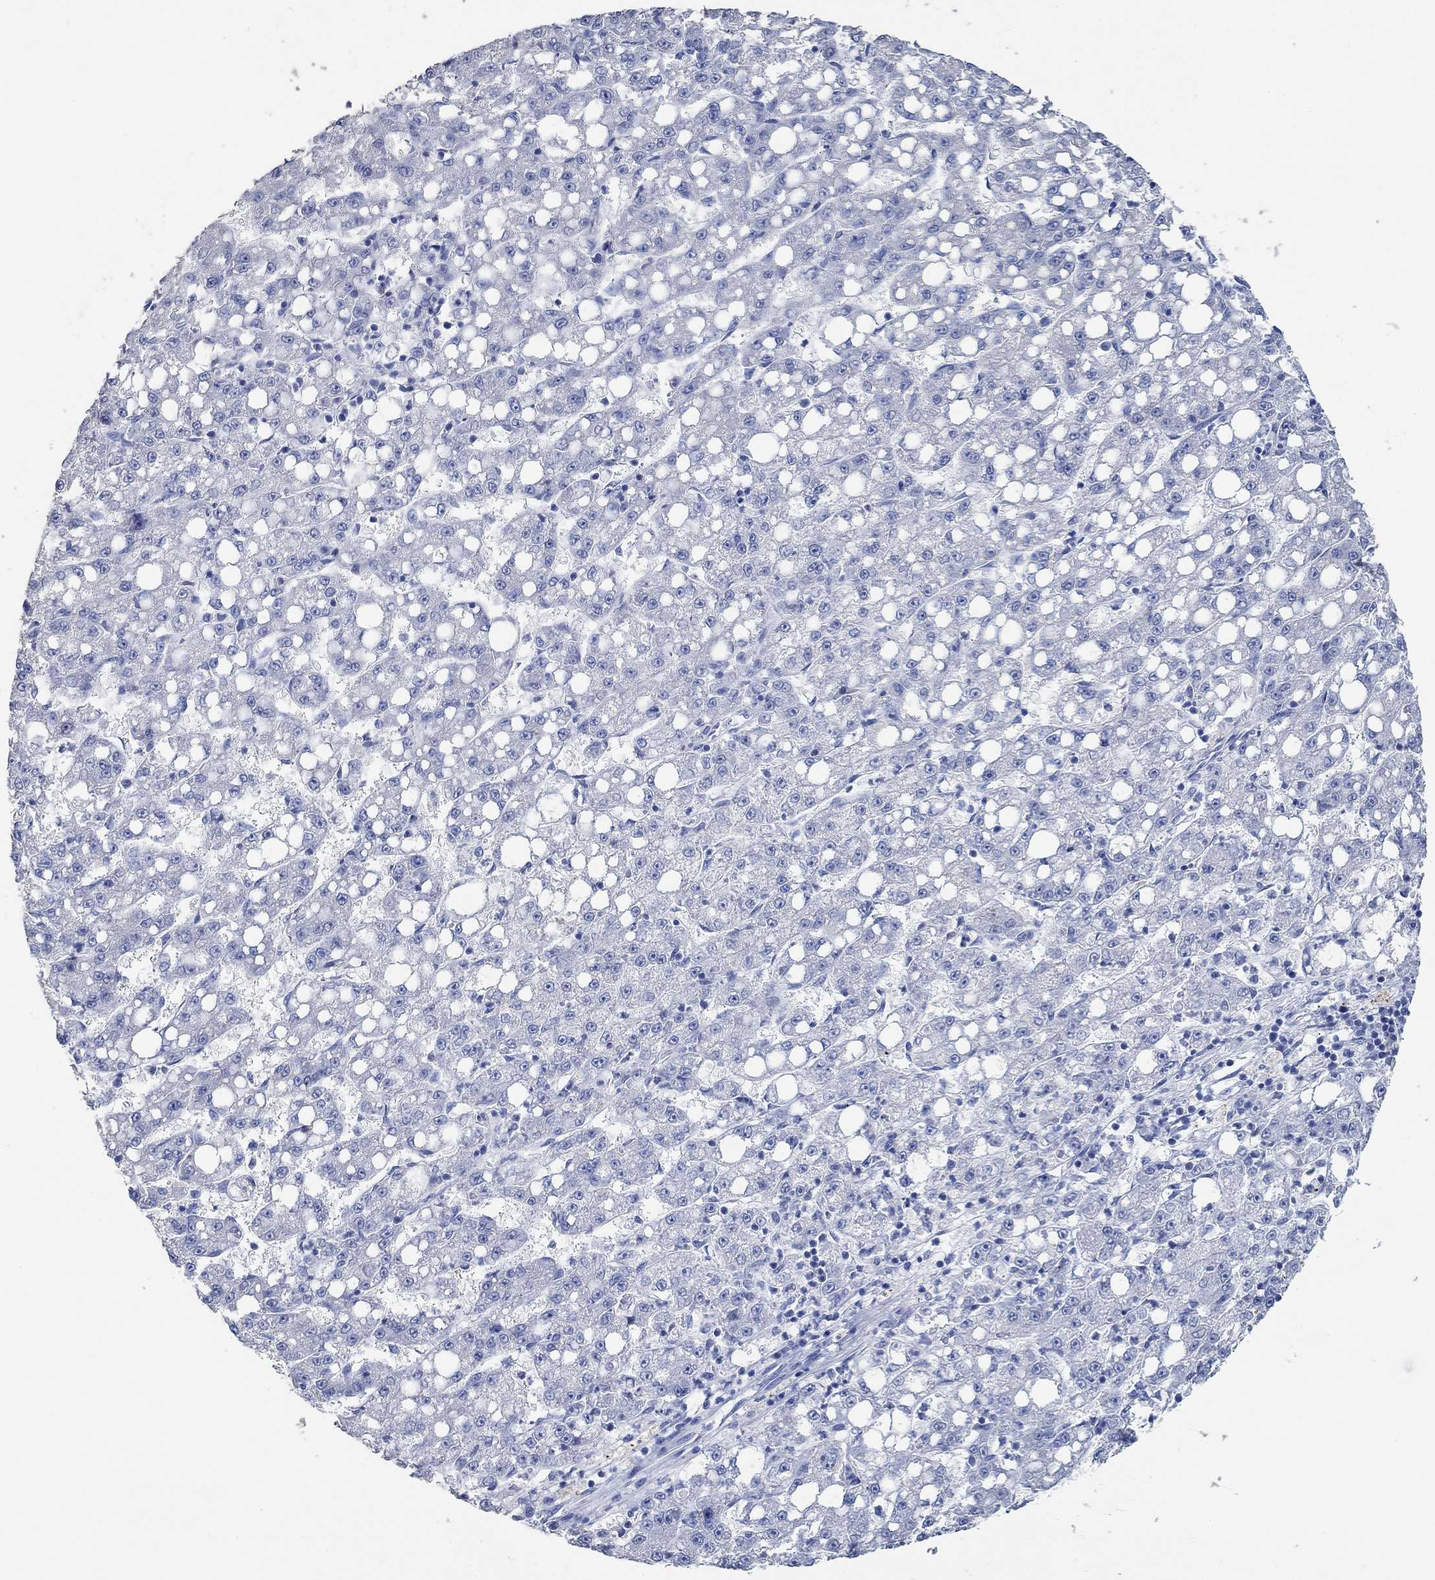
{"staining": {"intensity": "negative", "quantity": "none", "location": "none"}, "tissue": "liver cancer", "cell_type": "Tumor cells", "image_type": "cancer", "snomed": [{"axis": "morphology", "description": "Carcinoma, Hepatocellular, NOS"}, {"axis": "topography", "description": "Liver"}], "caption": "This is an immunohistochemistry (IHC) image of human liver hepatocellular carcinoma. There is no expression in tumor cells.", "gene": "PPP1R17", "patient": {"sex": "female", "age": 65}}